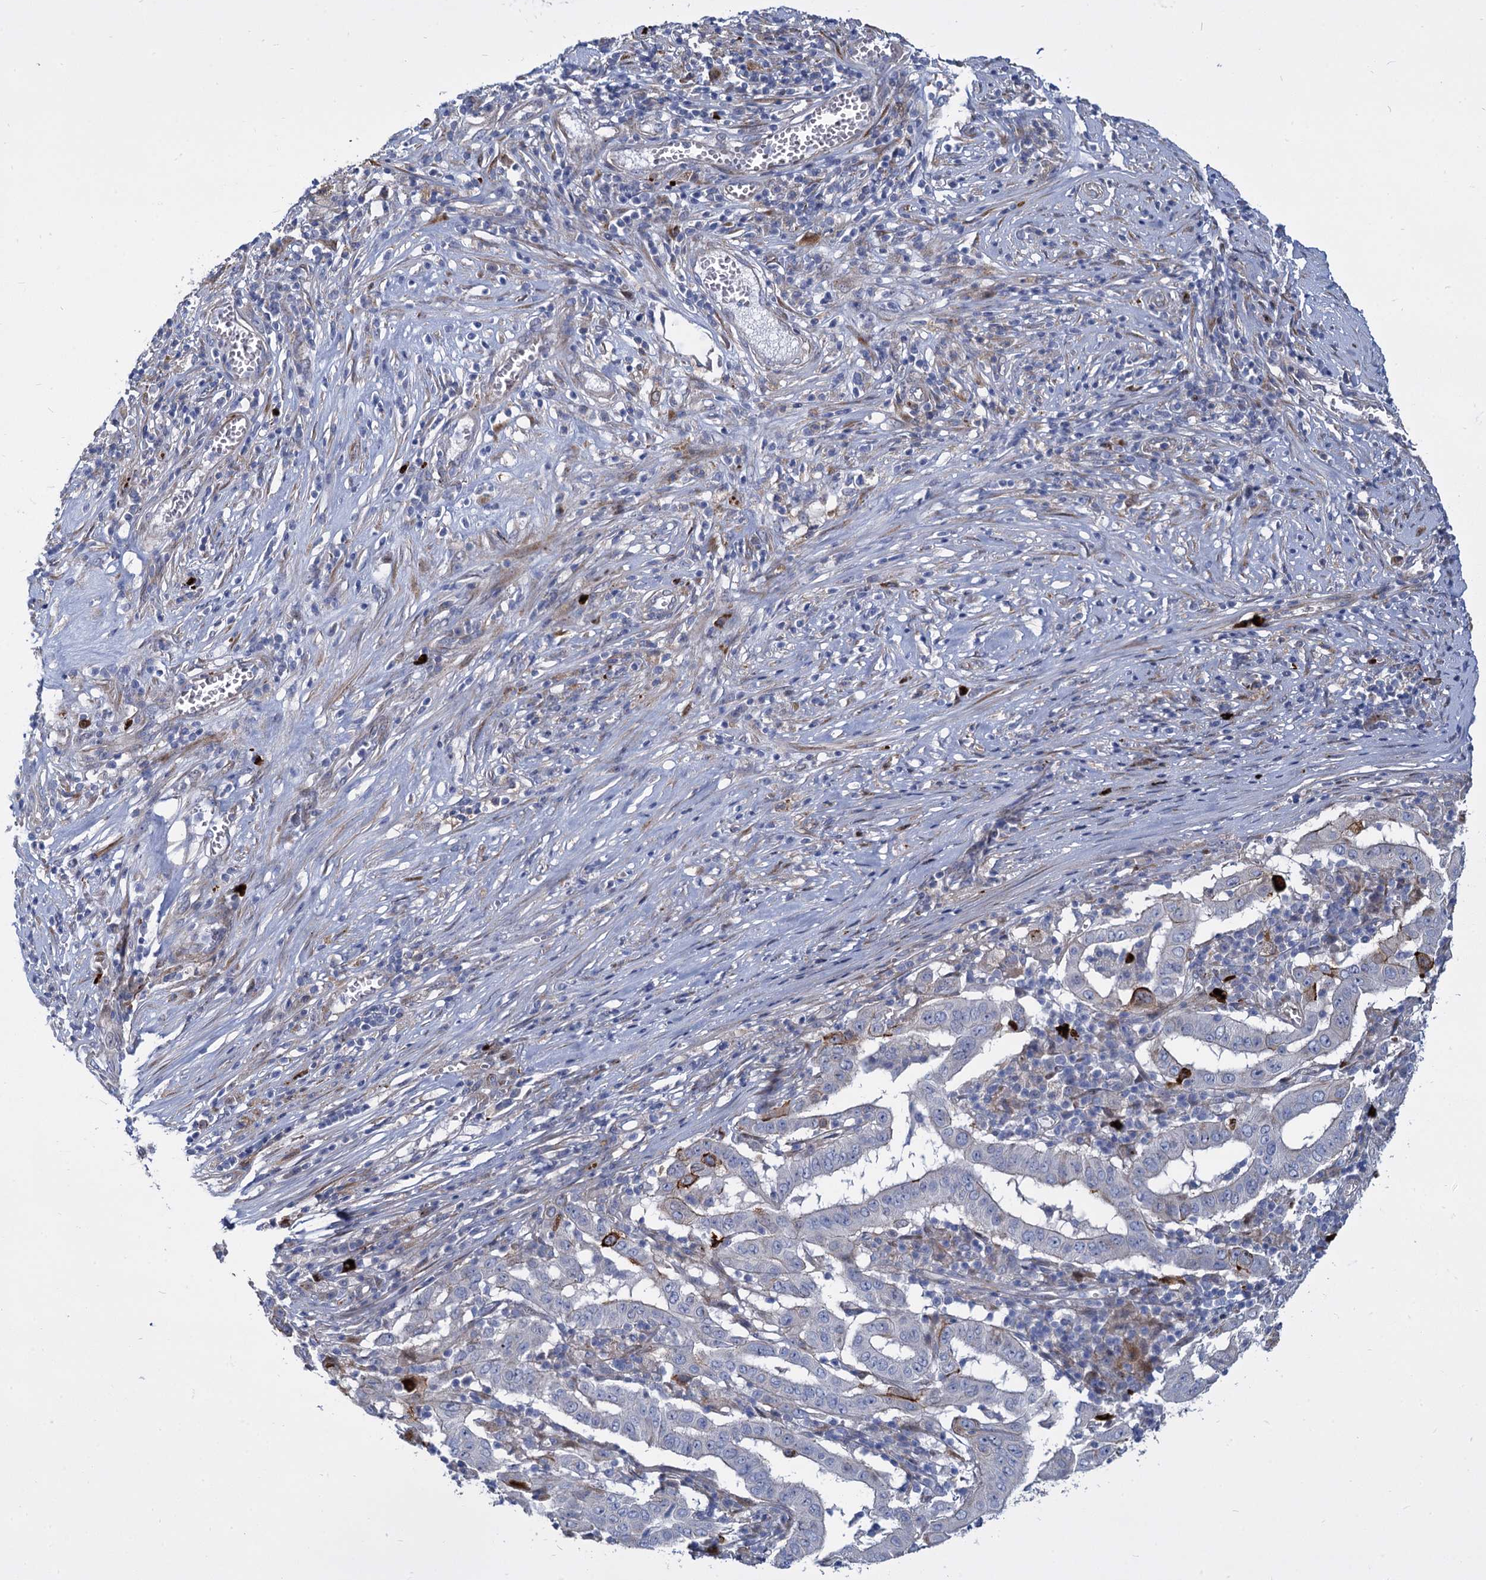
{"staining": {"intensity": "moderate", "quantity": "<25%", "location": "cytoplasmic/membranous"}, "tissue": "pancreatic cancer", "cell_type": "Tumor cells", "image_type": "cancer", "snomed": [{"axis": "morphology", "description": "Adenocarcinoma, NOS"}, {"axis": "topography", "description": "Pancreas"}], "caption": "Adenocarcinoma (pancreatic) stained with a brown dye reveals moderate cytoplasmic/membranous positive positivity in approximately <25% of tumor cells.", "gene": "TRIM77", "patient": {"sex": "male", "age": 63}}